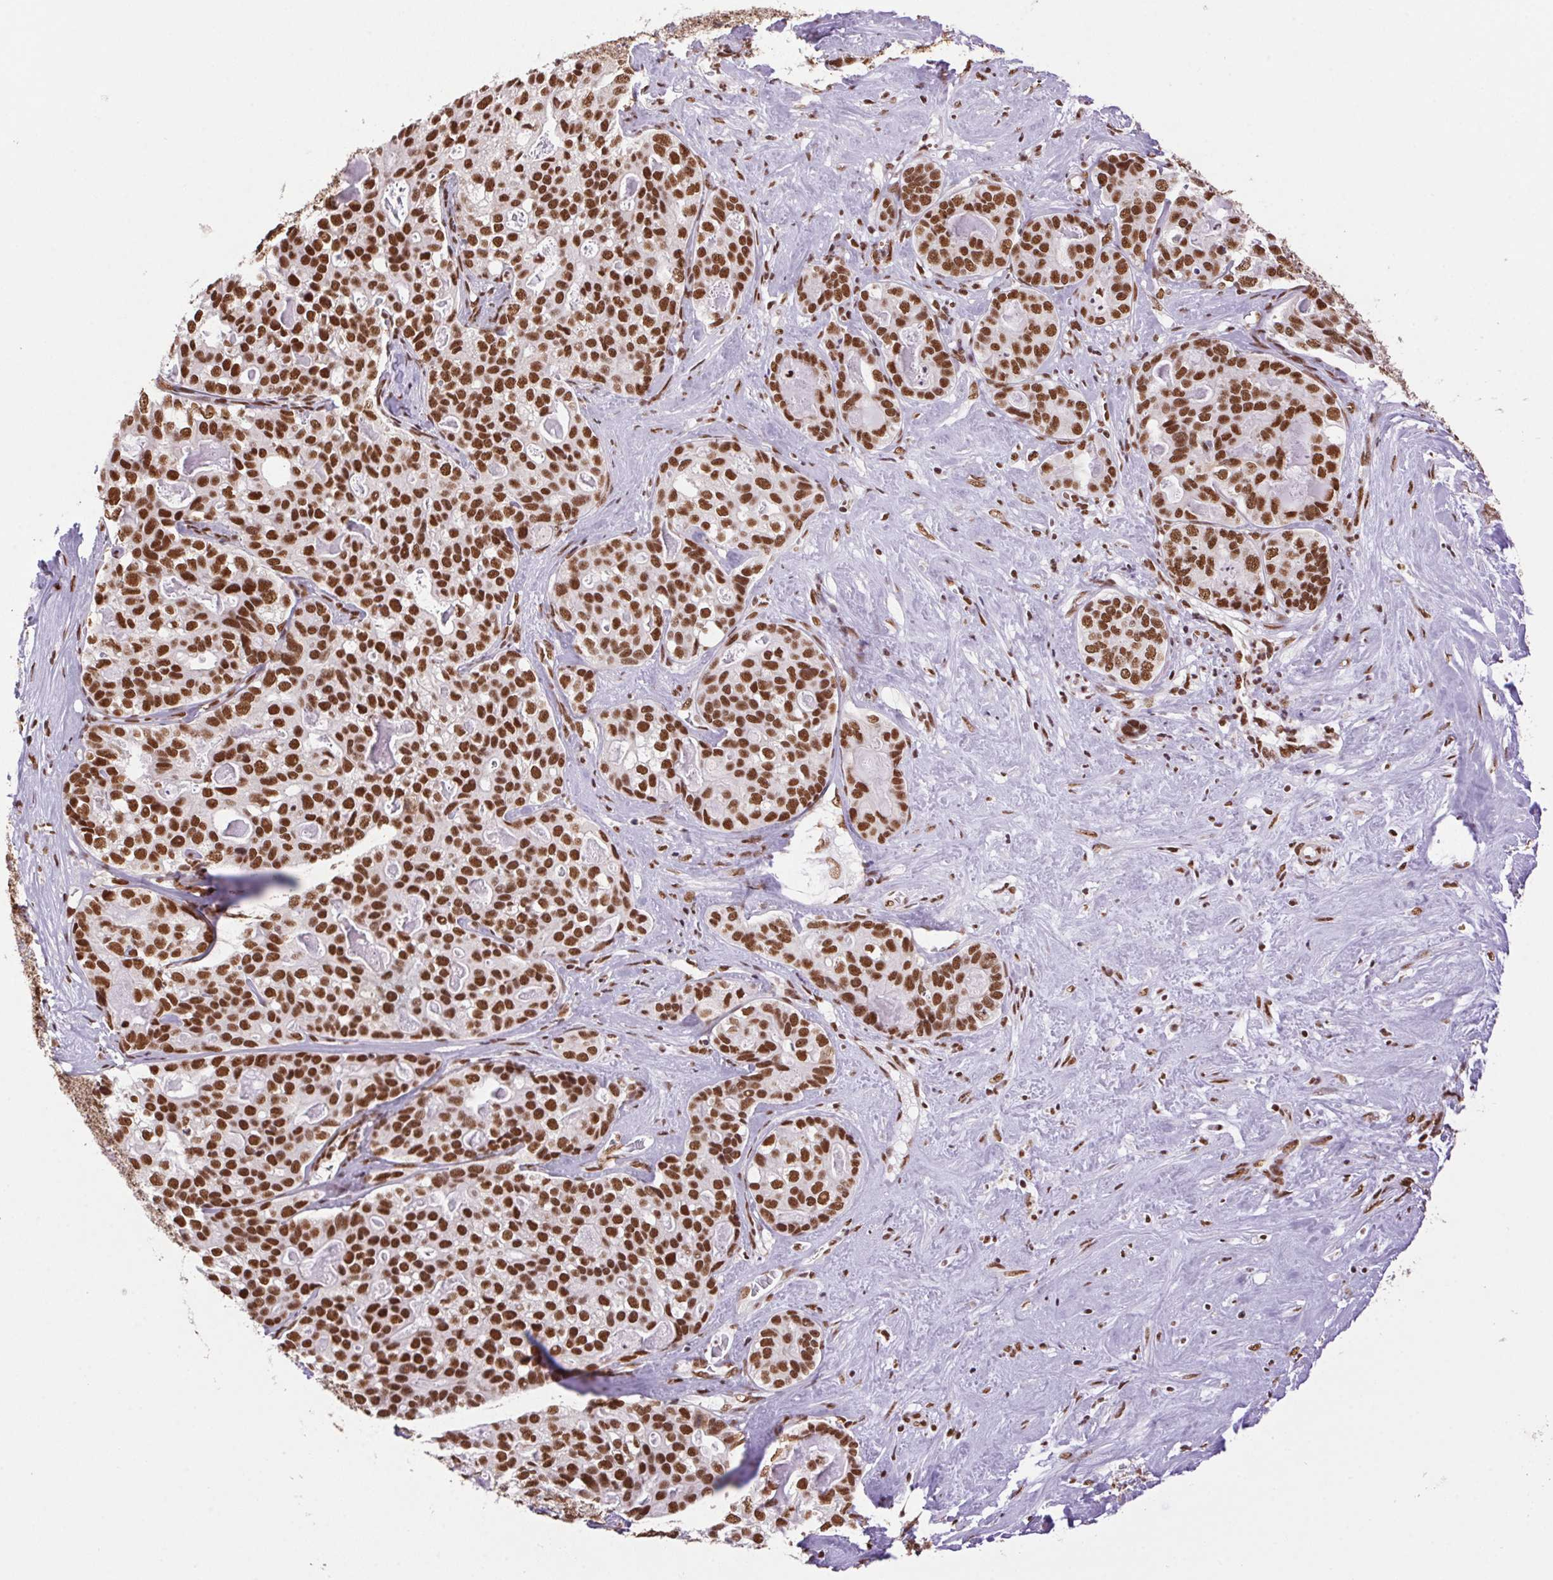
{"staining": {"intensity": "strong", "quantity": ">75%", "location": "nuclear"}, "tissue": "liver cancer", "cell_type": "Tumor cells", "image_type": "cancer", "snomed": [{"axis": "morphology", "description": "Cholangiocarcinoma"}, {"axis": "topography", "description": "Liver"}], "caption": "The immunohistochemical stain labels strong nuclear staining in tumor cells of liver cholangiocarcinoma tissue. The staining is performed using DAB brown chromogen to label protein expression. The nuclei are counter-stained blue using hematoxylin.", "gene": "ZNF207", "patient": {"sex": "male", "age": 56}}